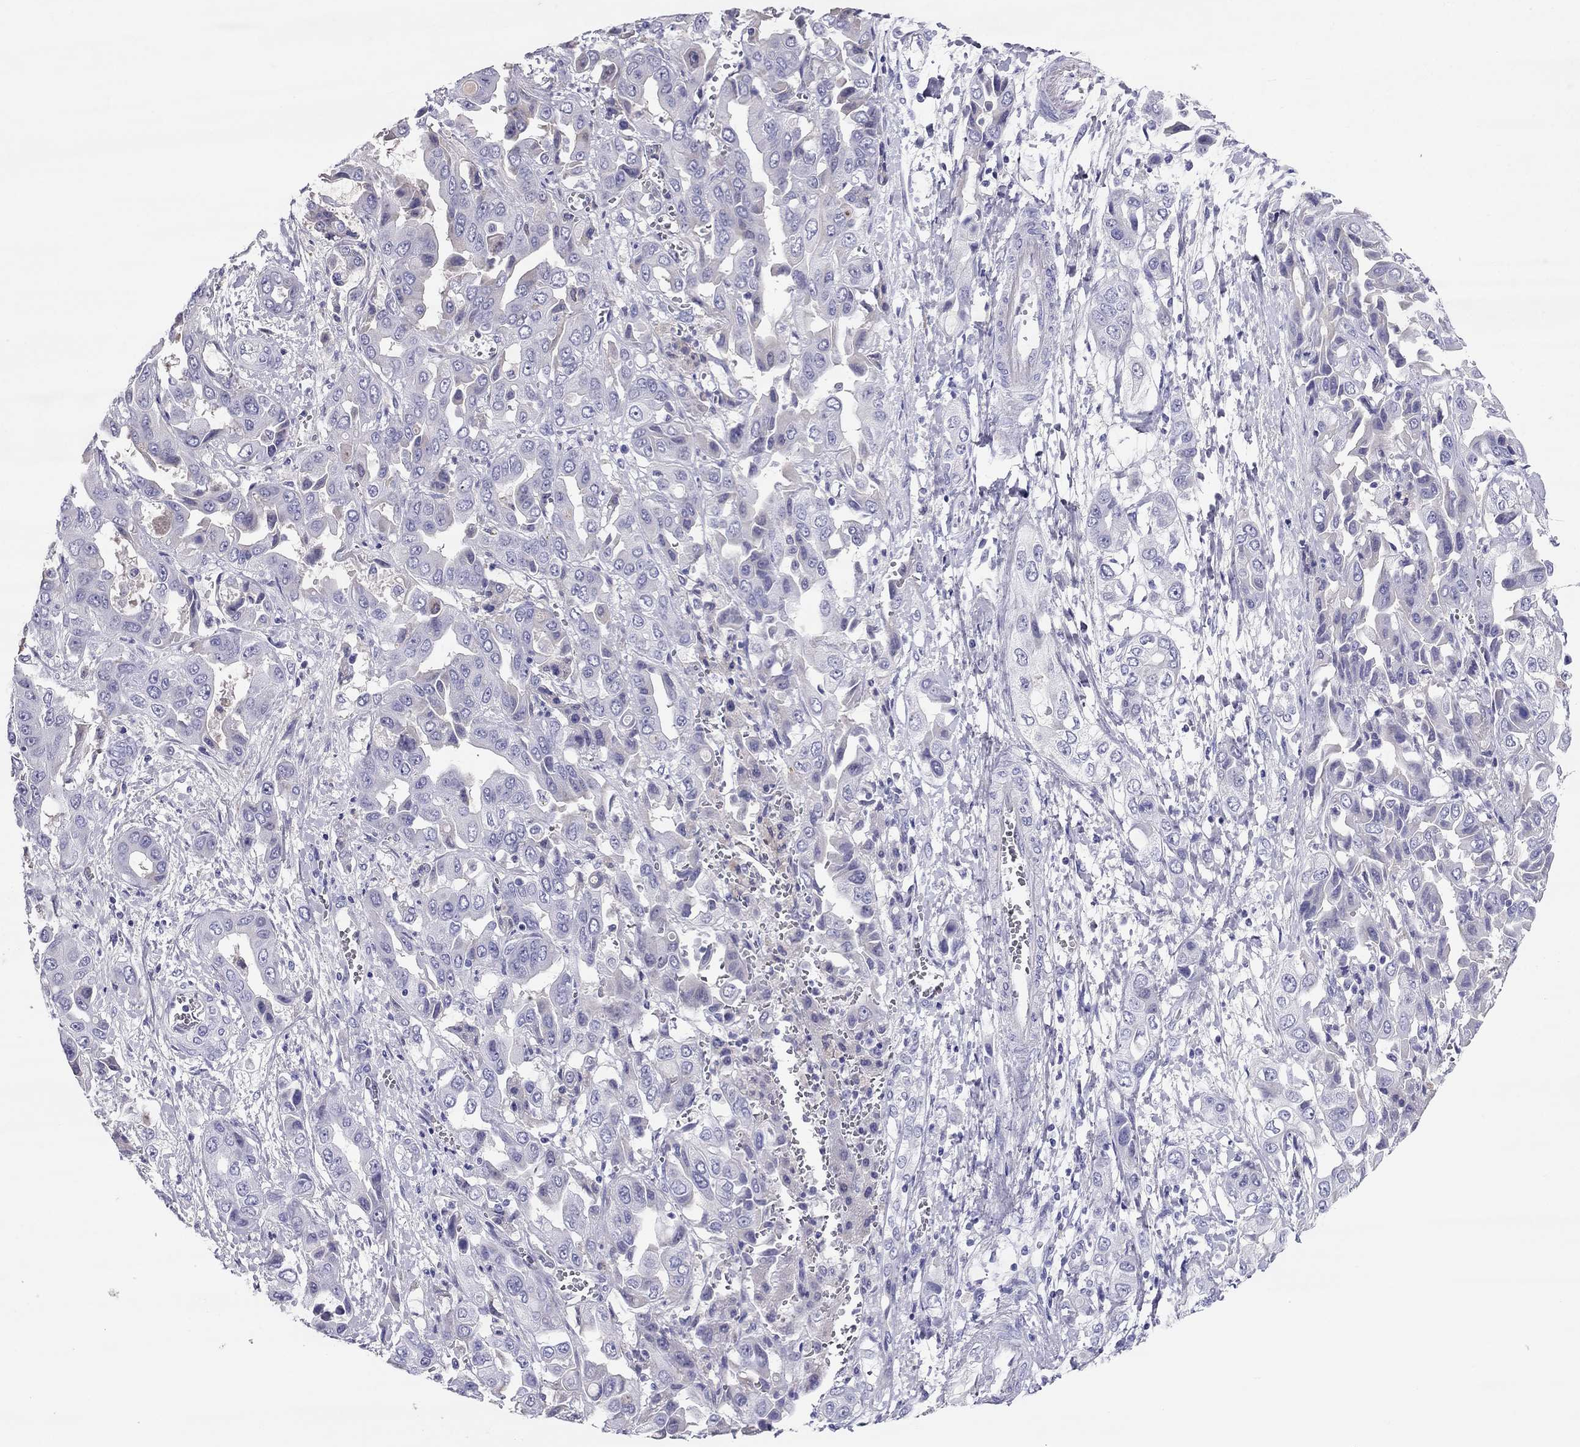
{"staining": {"intensity": "negative", "quantity": "none", "location": "none"}, "tissue": "liver cancer", "cell_type": "Tumor cells", "image_type": "cancer", "snomed": [{"axis": "morphology", "description": "Cholangiocarcinoma"}, {"axis": "topography", "description": "Liver"}], "caption": "DAB immunohistochemical staining of human liver cholangiocarcinoma exhibits no significant expression in tumor cells.", "gene": "TBC1D21", "patient": {"sex": "female", "age": 52}}